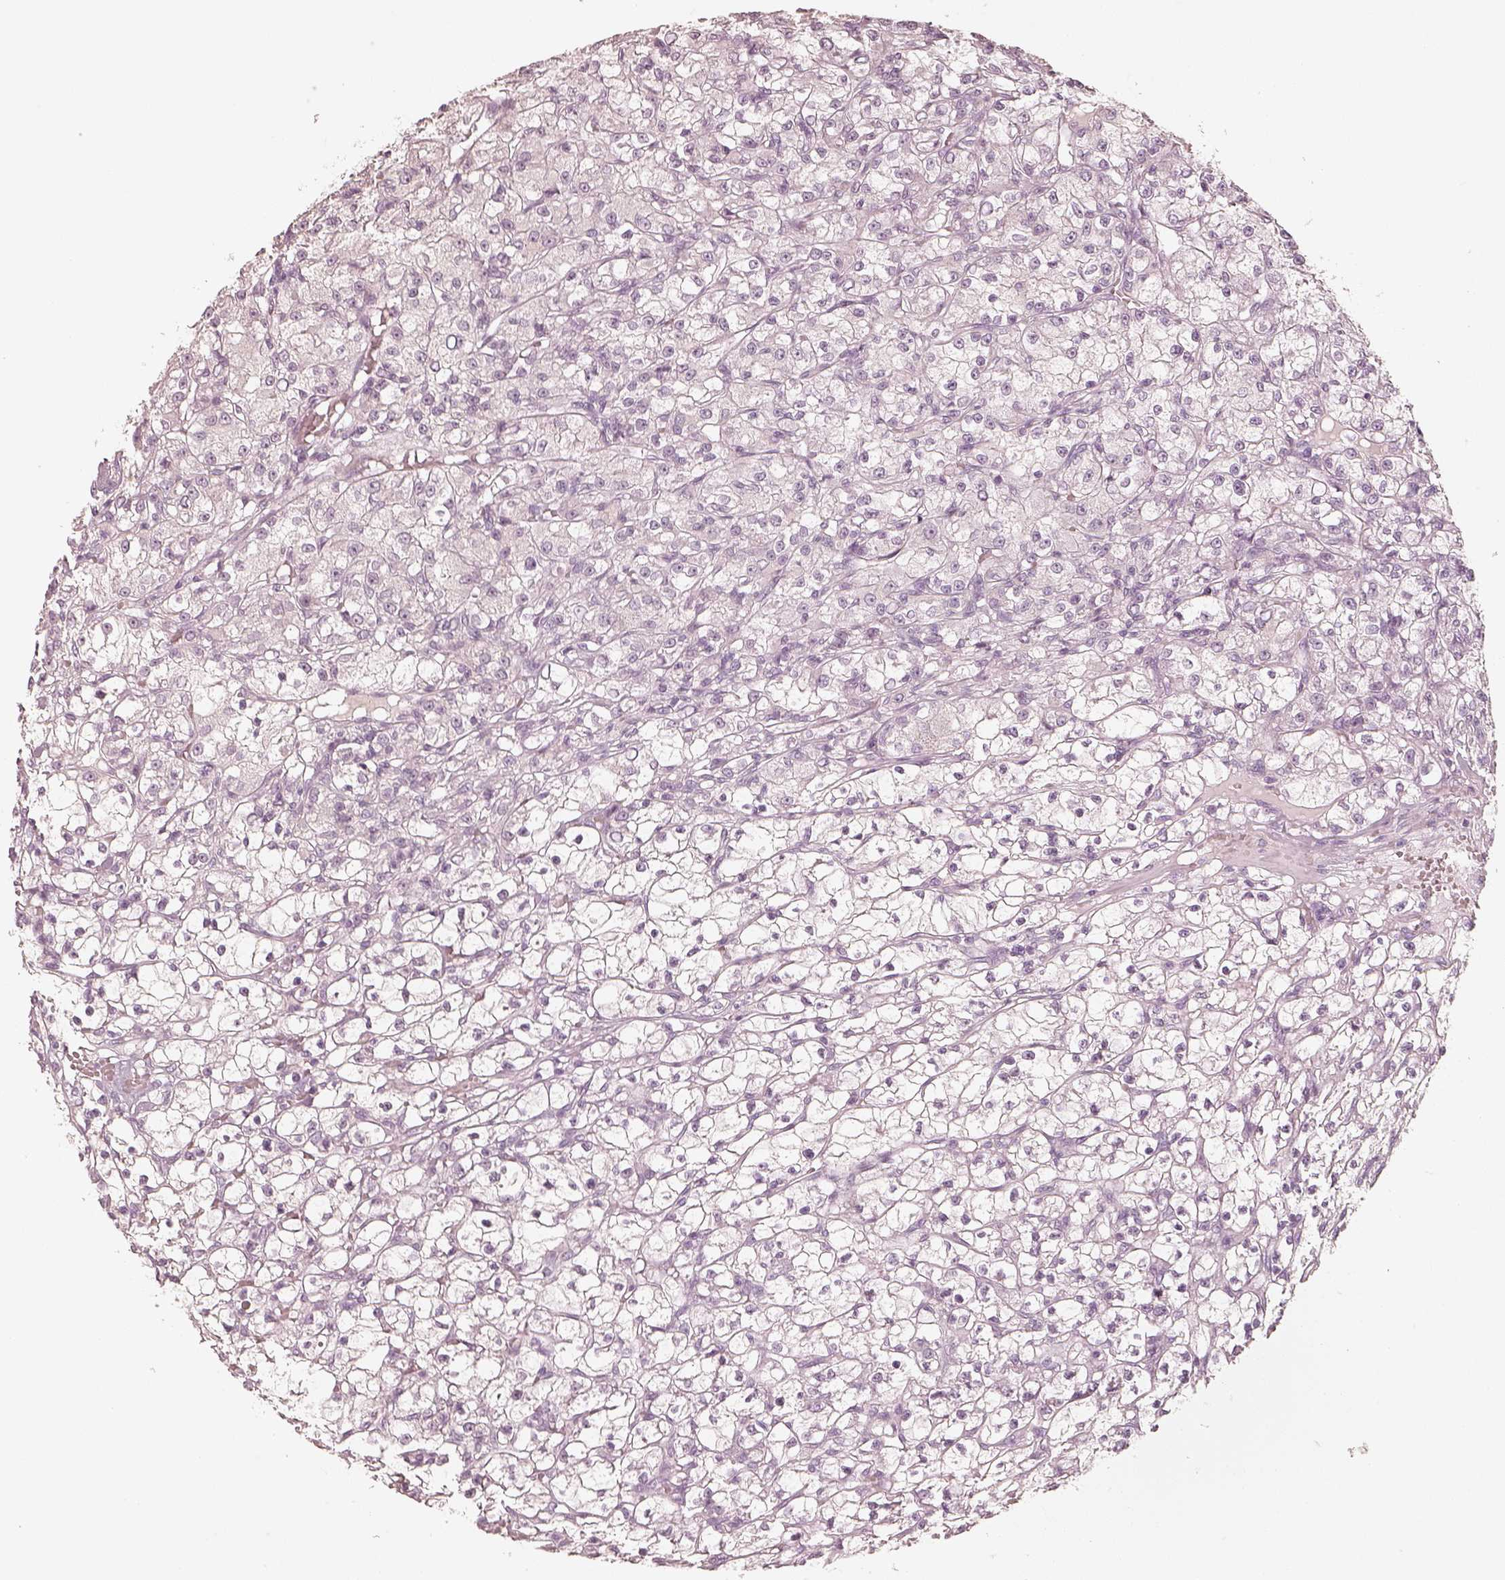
{"staining": {"intensity": "negative", "quantity": "none", "location": "none"}, "tissue": "renal cancer", "cell_type": "Tumor cells", "image_type": "cancer", "snomed": [{"axis": "morphology", "description": "Adenocarcinoma, NOS"}, {"axis": "topography", "description": "Kidney"}], "caption": "A high-resolution image shows immunohistochemistry (IHC) staining of adenocarcinoma (renal), which reveals no significant staining in tumor cells. The staining was performed using DAB to visualize the protein expression in brown, while the nuclei were stained in blue with hematoxylin (Magnification: 20x).", "gene": "KRT82", "patient": {"sex": "female", "age": 59}}